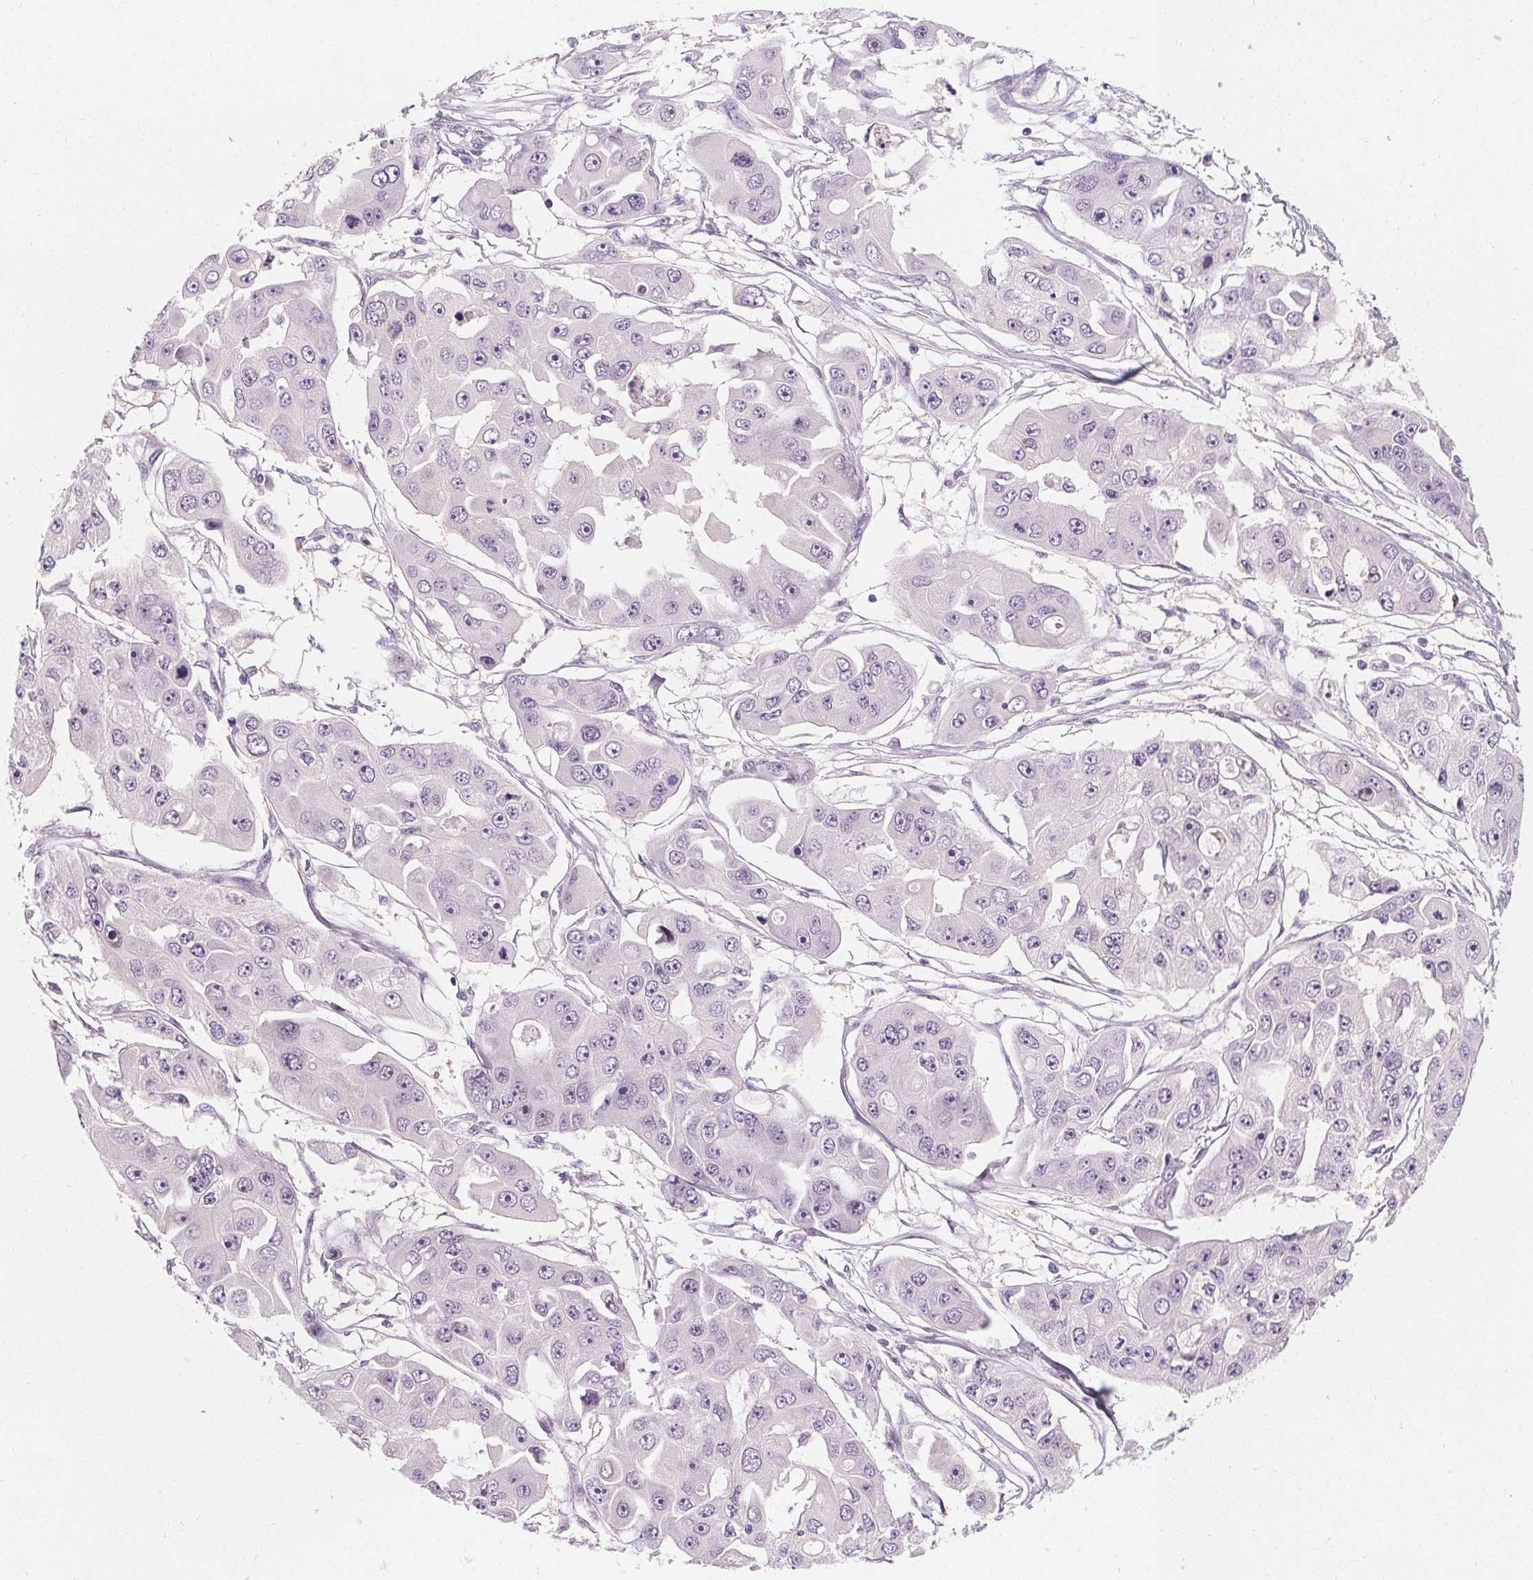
{"staining": {"intensity": "negative", "quantity": "none", "location": "none"}, "tissue": "ovarian cancer", "cell_type": "Tumor cells", "image_type": "cancer", "snomed": [{"axis": "morphology", "description": "Cystadenocarcinoma, serous, NOS"}, {"axis": "topography", "description": "Ovary"}], "caption": "An immunohistochemistry (IHC) micrograph of ovarian cancer is shown. There is no staining in tumor cells of ovarian cancer.", "gene": "UGP2", "patient": {"sex": "female", "age": 56}}